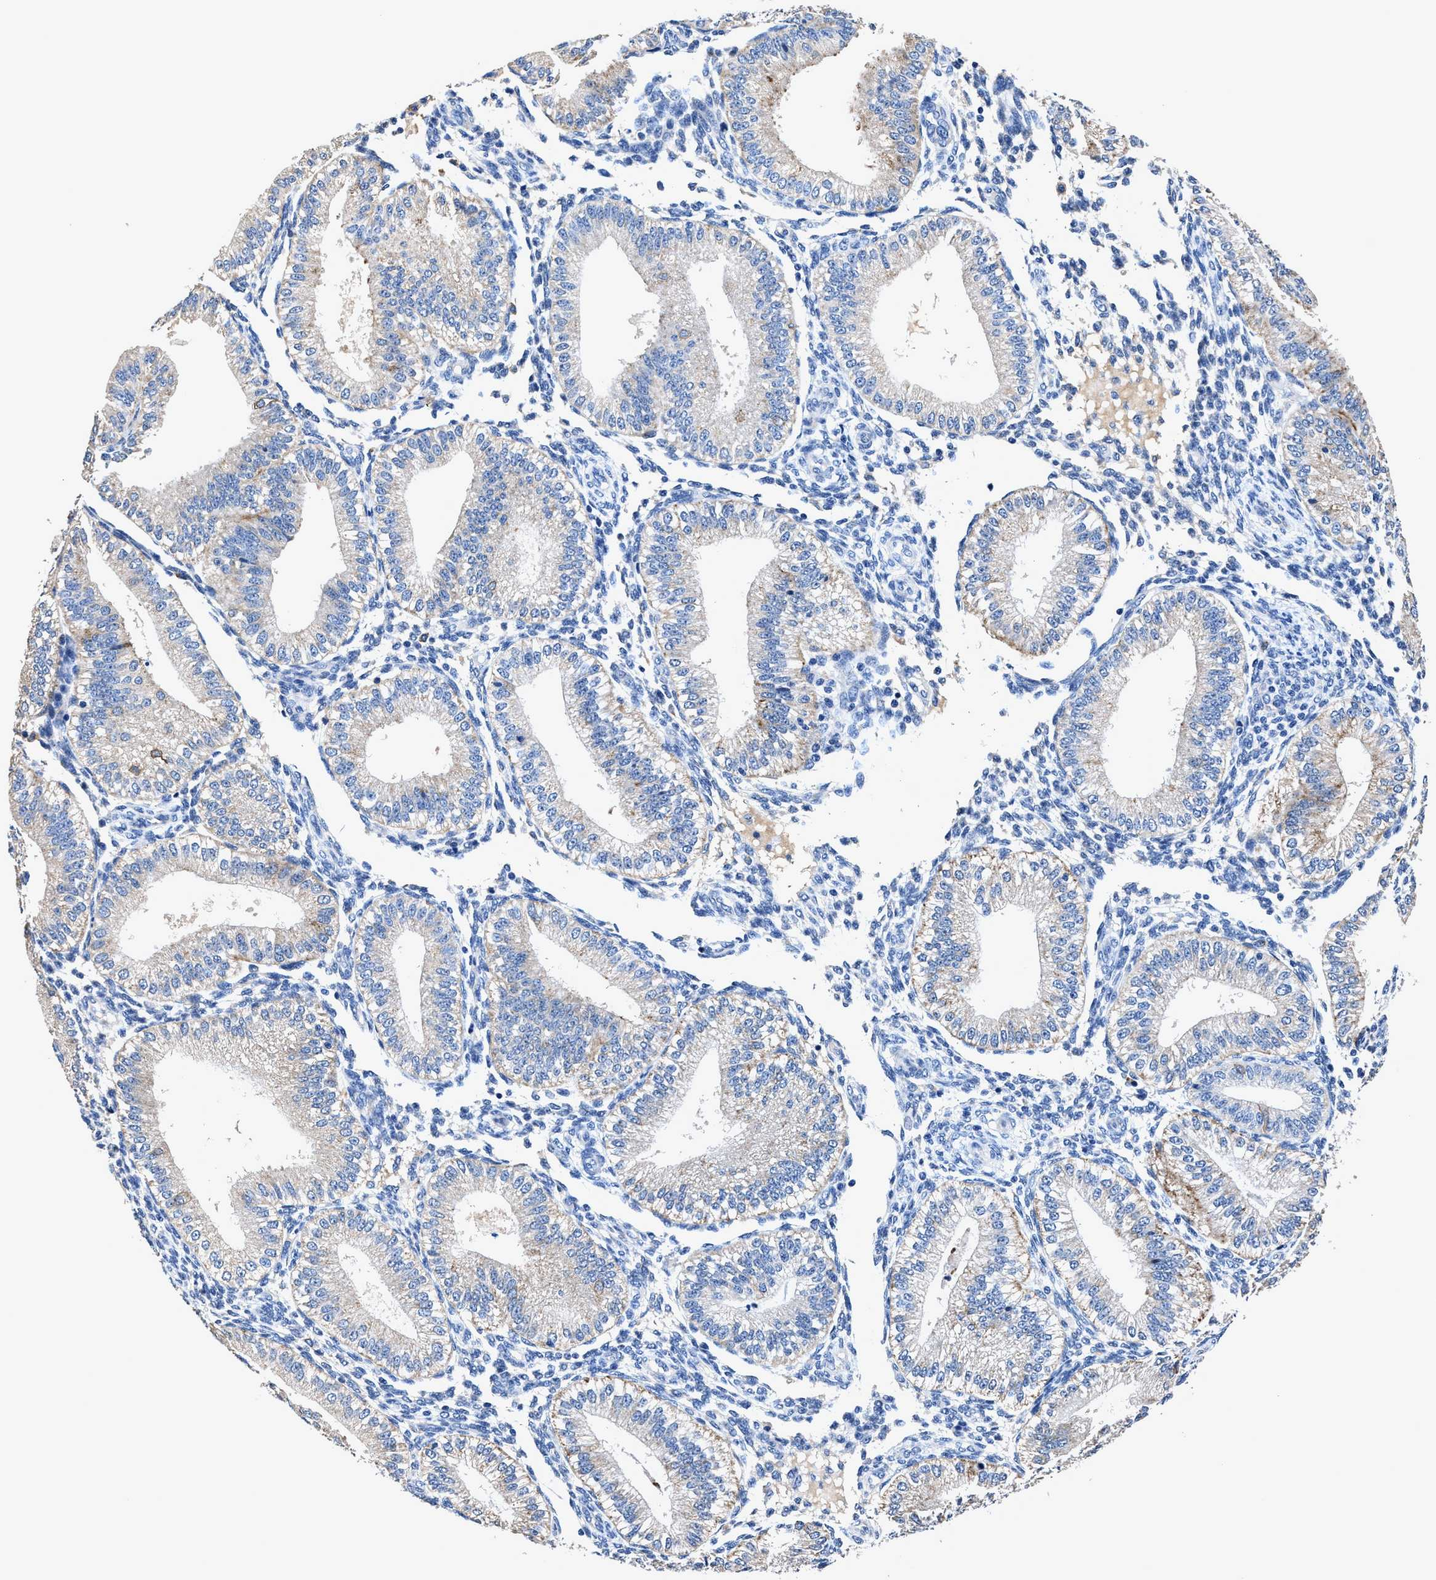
{"staining": {"intensity": "negative", "quantity": "none", "location": "none"}, "tissue": "endometrium", "cell_type": "Cells in endometrial stroma", "image_type": "normal", "snomed": [{"axis": "morphology", "description": "Normal tissue, NOS"}, {"axis": "topography", "description": "Endometrium"}], "caption": "This is an immunohistochemistry (IHC) micrograph of normal human endometrium. There is no expression in cells in endometrial stroma.", "gene": "UBR4", "patient": {"sex": "female", "age": 39}}